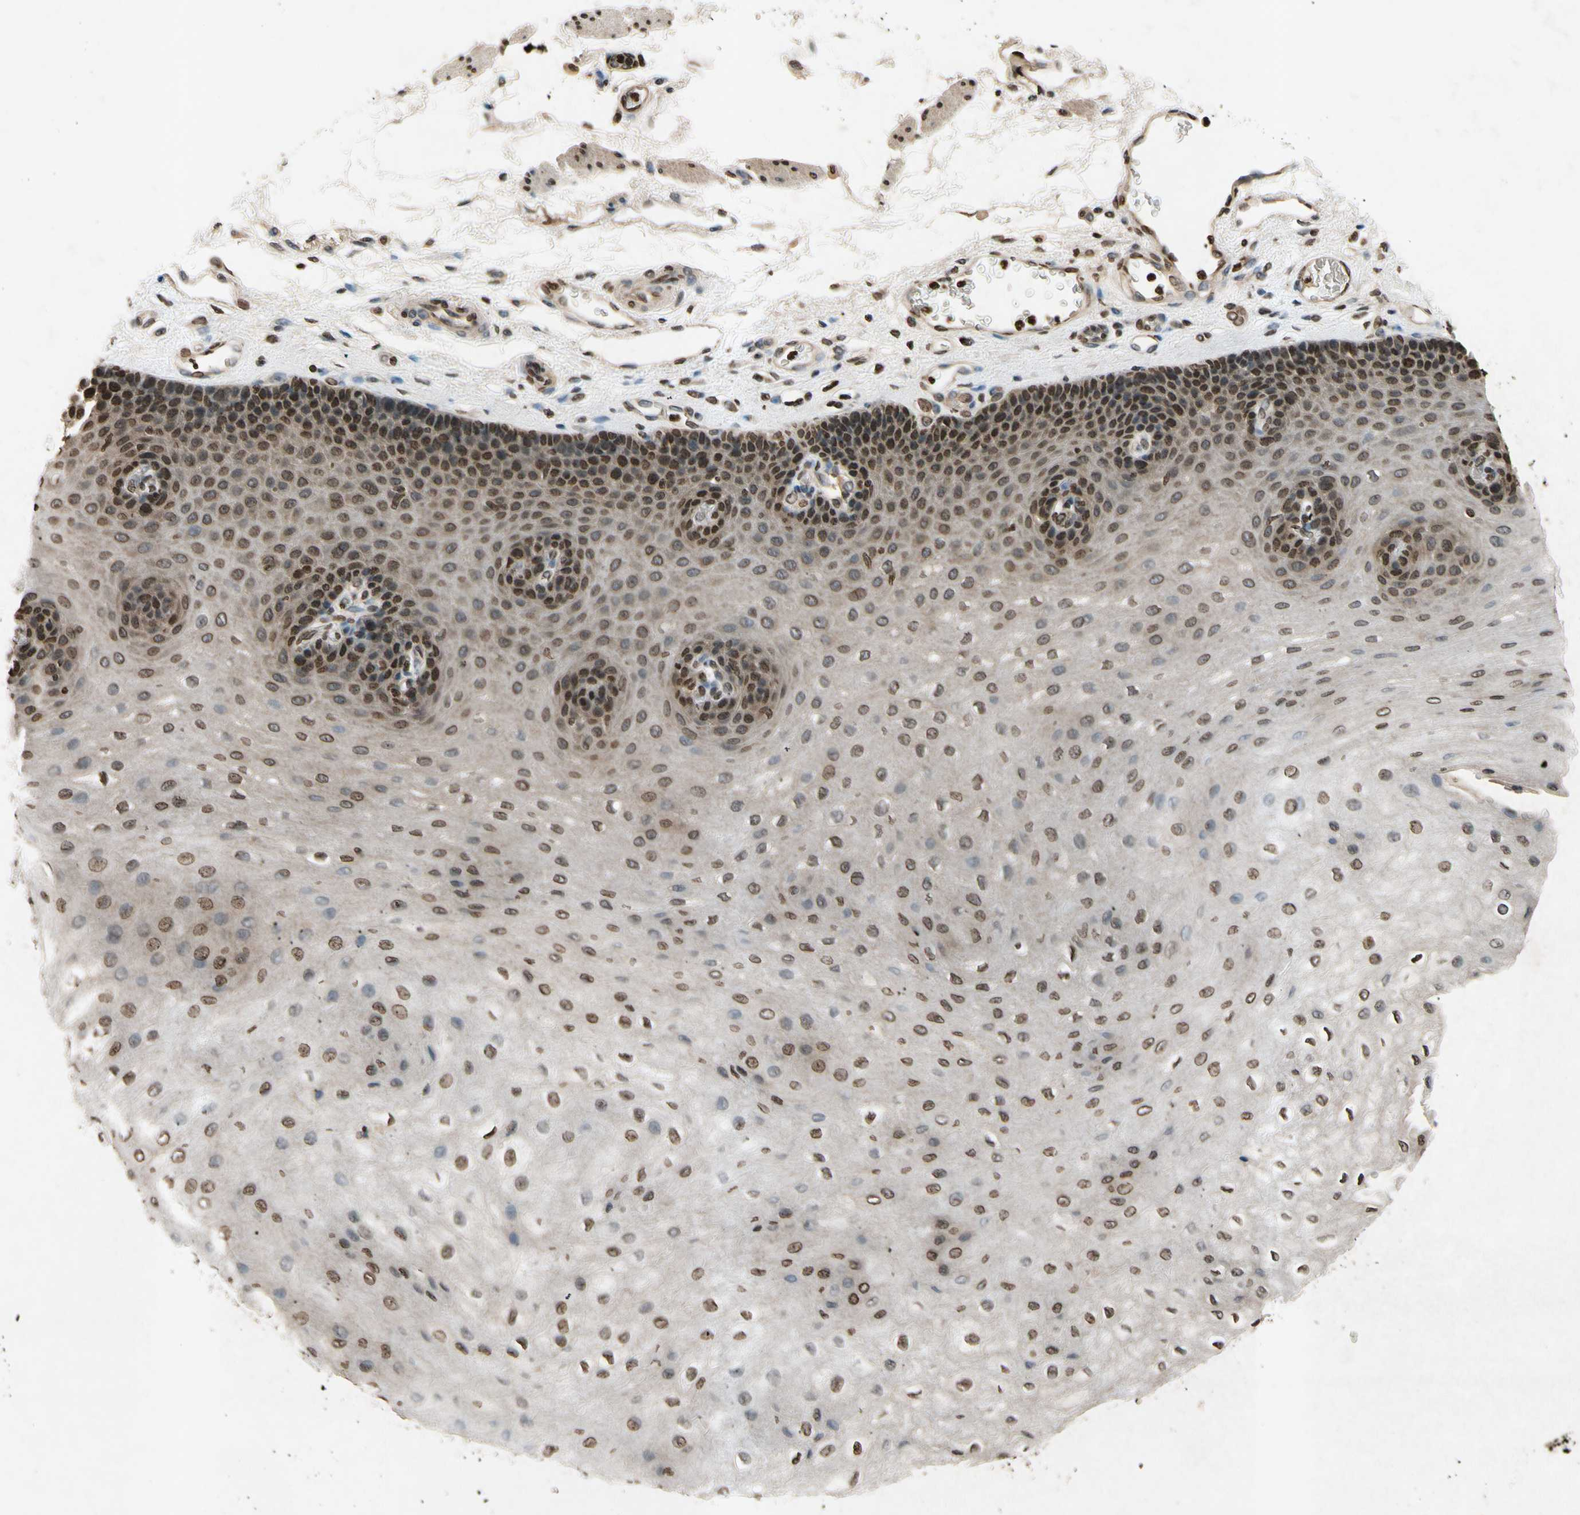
{"staining": {"intensity": "moderate", "quantity": ">75%", "location": "cytoplasmic/membranous,nuclear"}, "tissue": "esophagus", "cell_type": "Squamous epithelial cells", "image_type": "normal", "snomed": [{"axis": "morphology", "description": "Normal tissue, NOS"}, {"axis": "topography", "description": "Esophagus"}], "caption": "This photomicrograph displays immunohistochemistry staining of benign esophagus, with medium moderate cytoplasmic/membranous,nuclear expression in about >75% of squamous epithelial cells.", "gene": "HOXB3", "patient": {"sex": "female", "age": 72}}